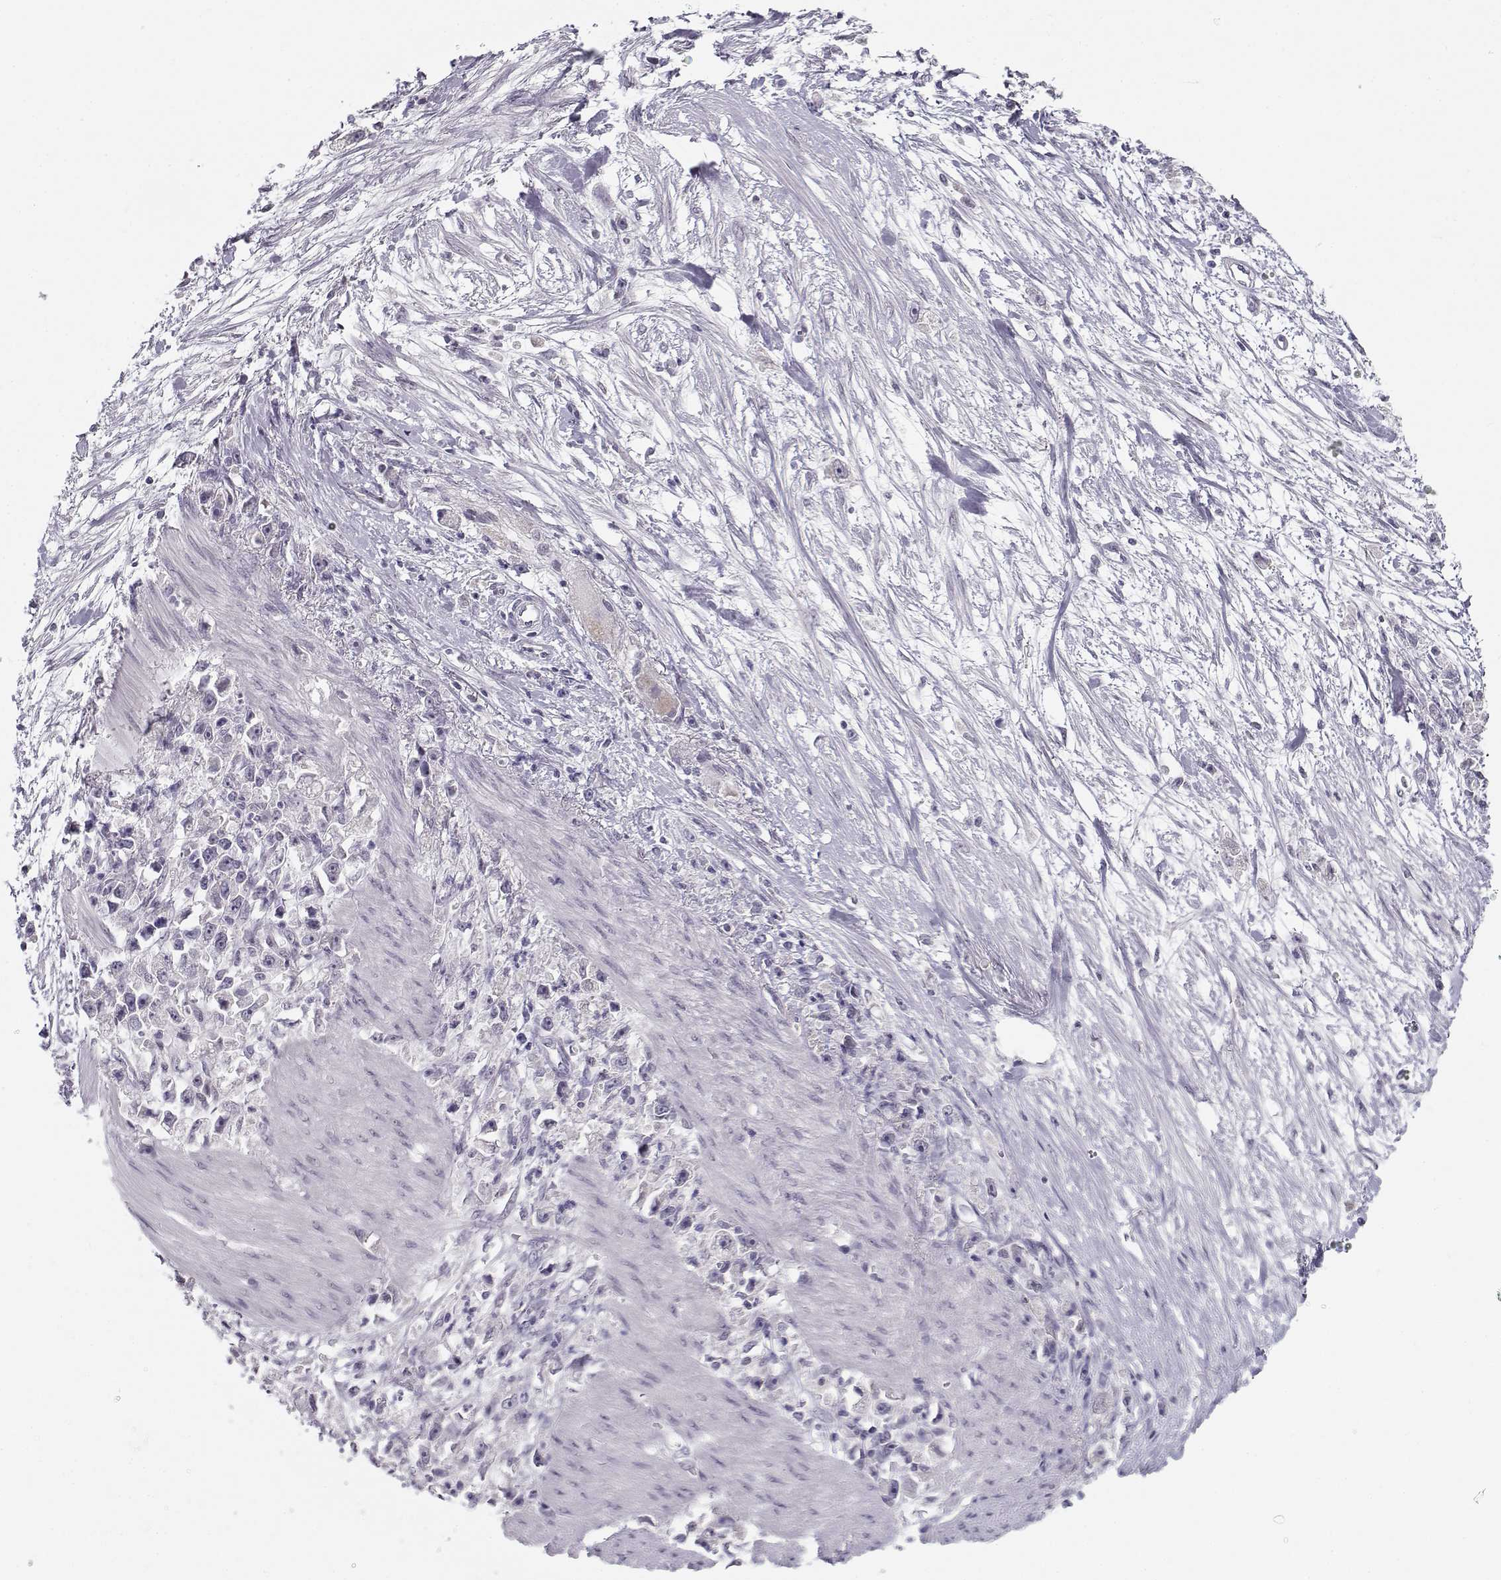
{"staining": {"intensity": "negative", "quantity": "none", "location": "none"}, "tissue": "stomach cancer", "cell_type": "Tumor cells", "image_type": "cancer", "snomed": [{"axis": "morphology", "description": "Adenocarcinoma, NOS"}, {"axis": "topography", "description": "Stomach"}], "caption": "A histopathology image of adenocarcinoma (stomach) stained for a protein demonstrates no brown staining in tumor cells.", "gene": "C16orf86", "patient": {"sex": "female", "age": 59}}